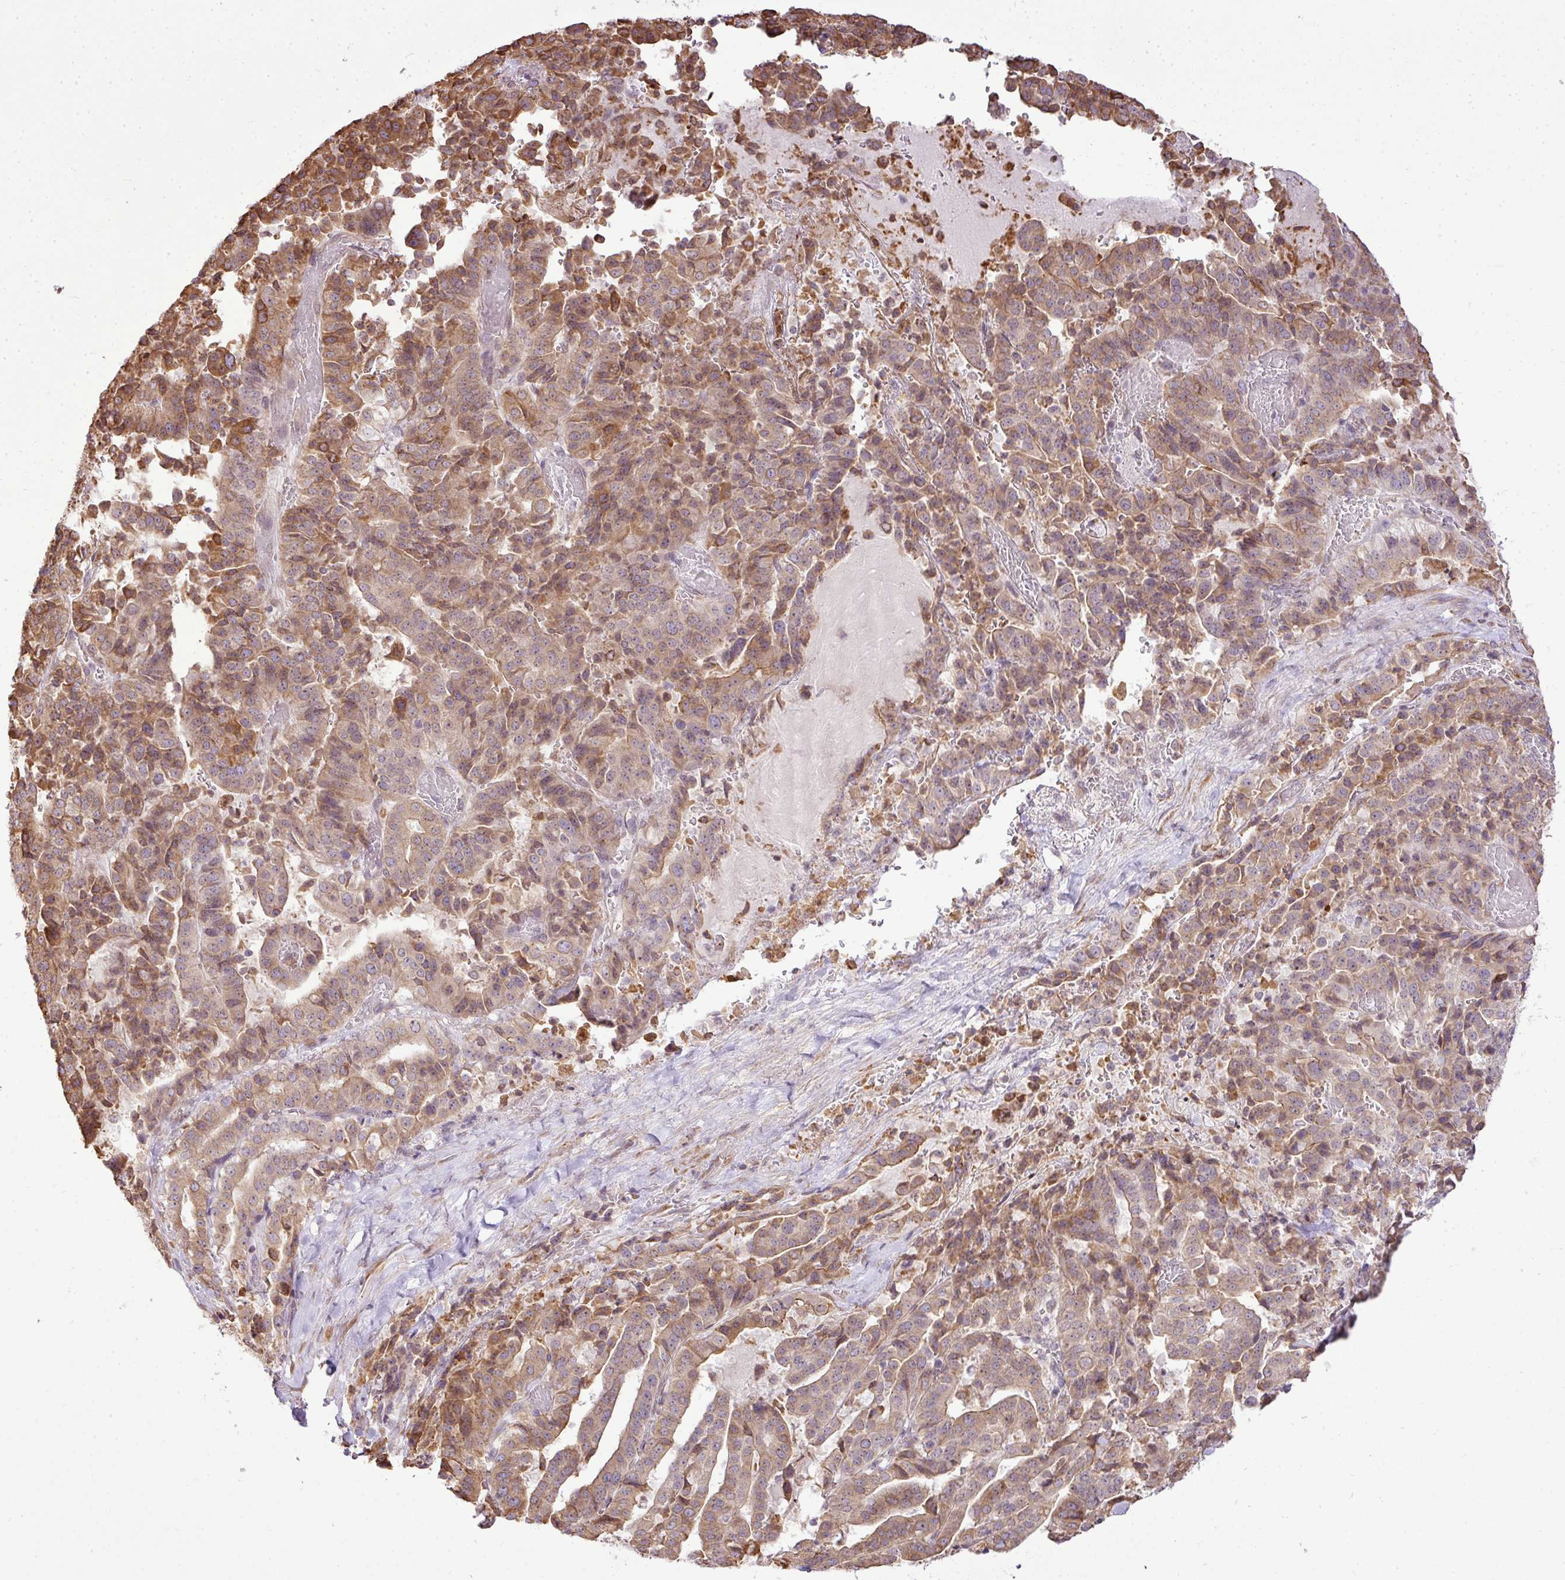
{"staining": {"intensity": "moderate", "quantity": ">75%", "location": "cytoplasmic/membranous"}, "tissue": "stomach cancer", "cell_type": "Tumor cells", "image_type": "cancer", "snomed": [{"axis": "morphology", "description": "Adenocarcinoma, NOS"}, {"axis": "topography", "description": "Stomach"}], "caption": "Immunohistochemistry (DAB) staining of human stomach cancer shows moderate cytoplasmic/membranous protein expression in approximately >75% of tumor cells.", "gene": "COX18", "patient": {"sex": "male", "age": 48}}